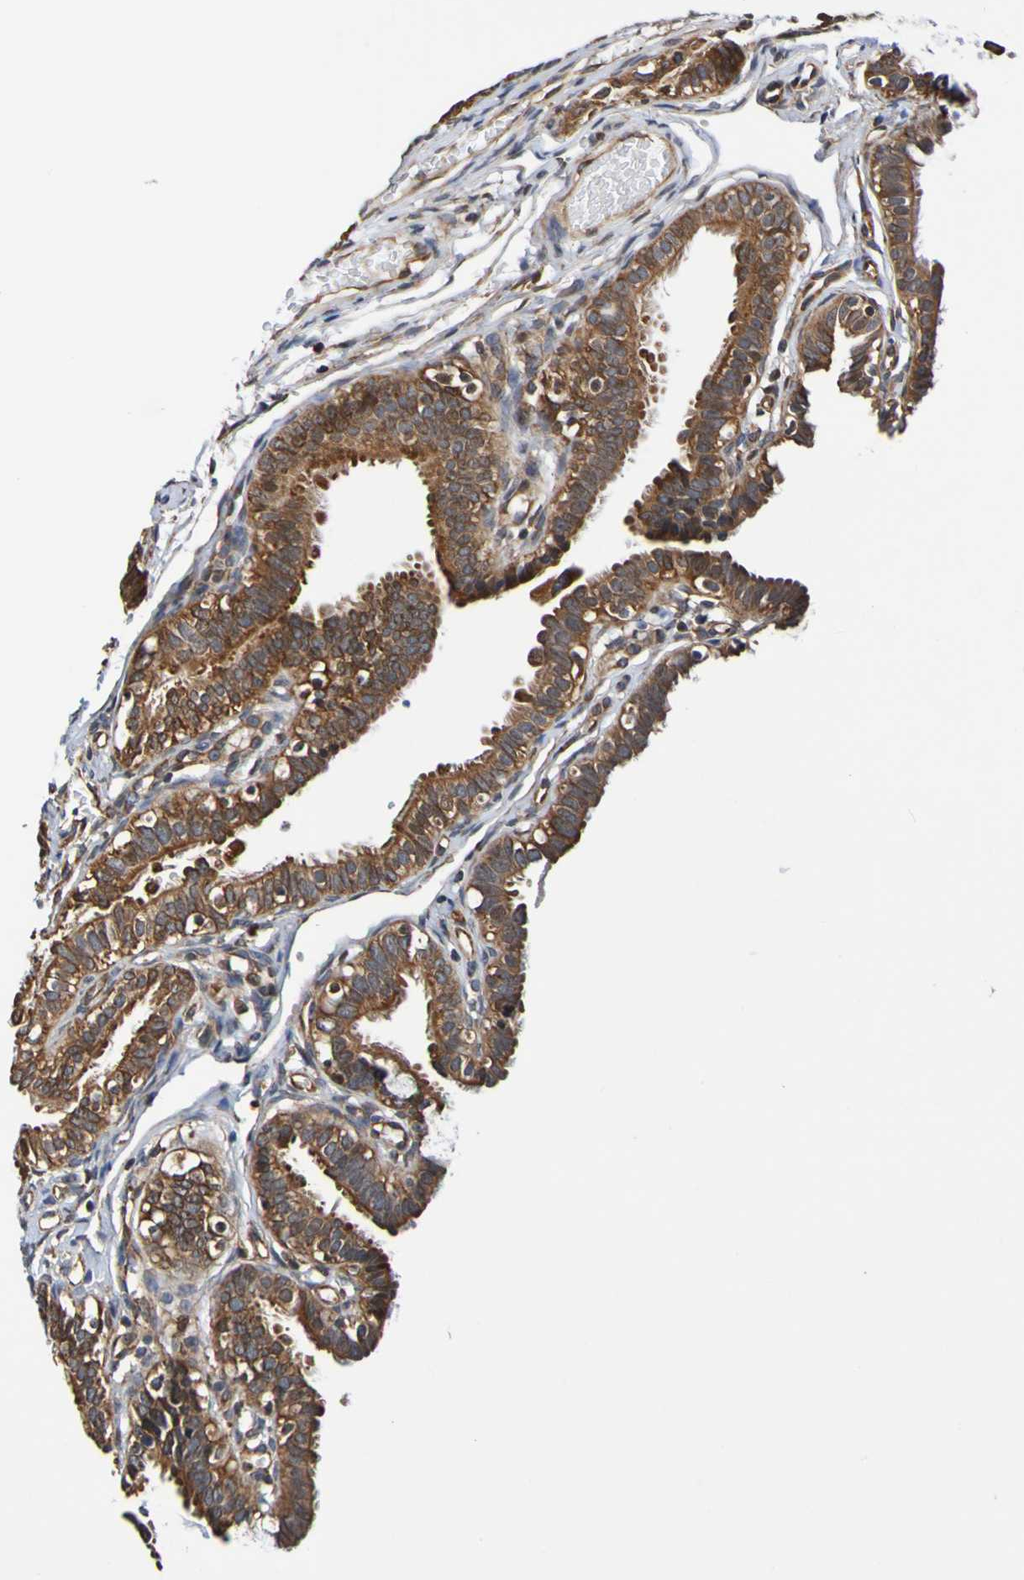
{"staining": {"intensity": "strong", "quantity": ">75%", "location": "cytoplasmic/membranous"}, "tissue": "fallopian tube", "cell_type": "Glandular cells", "image_type": "normal", "snomed": [{"axis": "morphology", "description": "Normal tissue, NOS"}, {"axis": "topography", "description": "Fallopian tube"}, {"axis": "topography", "description": "Placenta"}], "caption": "Immunohistochemistry image of benign human fallopian tube stained for a protein (brown), which demonstrates high levels of strong cytoplasmic/membranous expression in about >75% of glandular cells.", "gene": "AXIN1", "patient": {"sex": "female", "age": 34}}